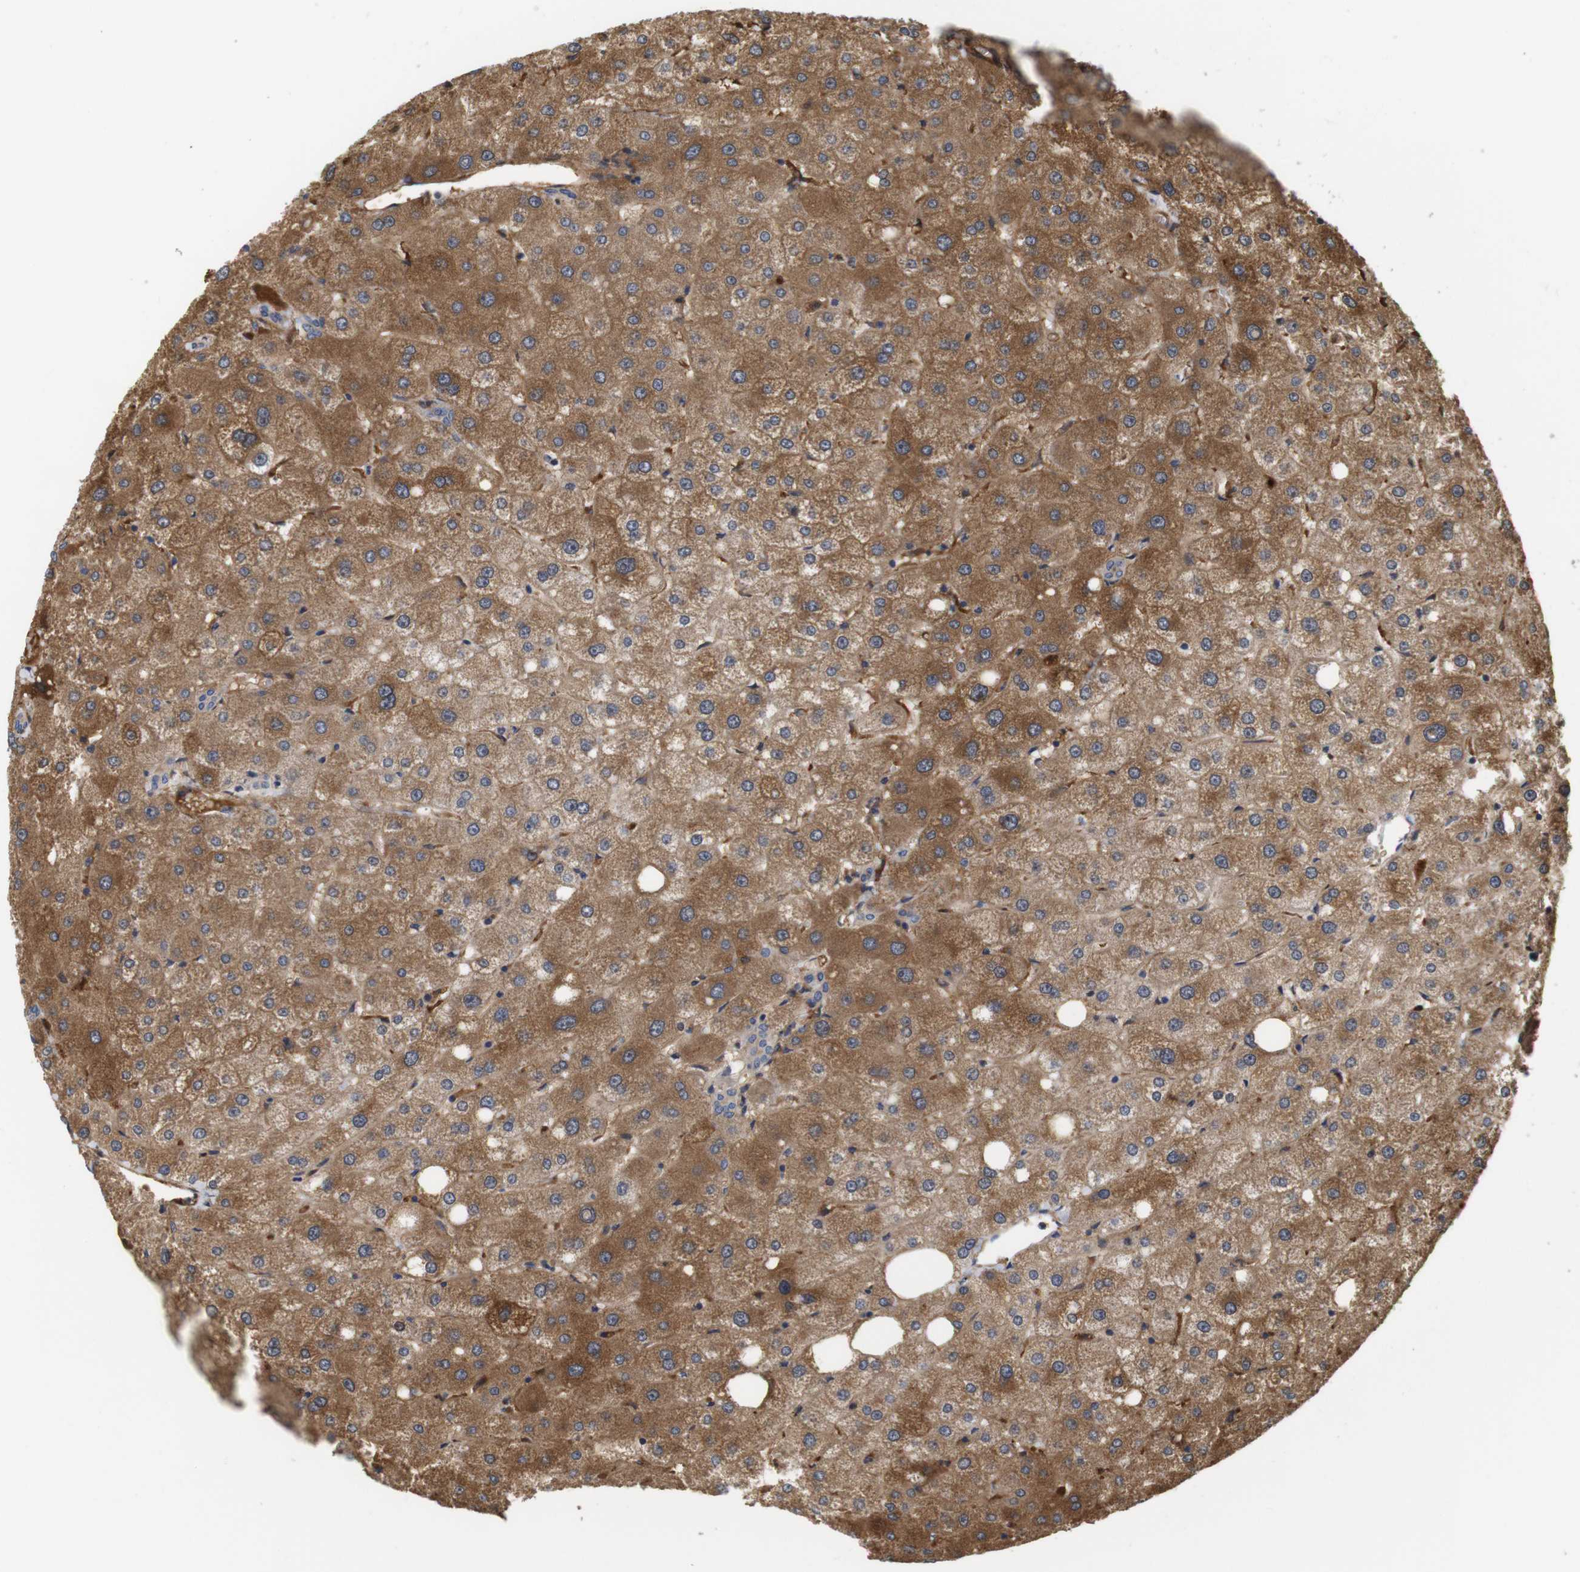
{"staining": {"intensity": "negative", "quantity": "none", "location": "none"}, "tissue": "liver", "cell_type": "Cholangiocytes", "image_type": "normal", "snomed": [{"axis": "morphology", "description": "Normal tissue, NOS"}, {"axis": "topography", "description": "Liver"}], "caption": "Cholangiocytes show no significant staining in benign liver.", "gene": "SPRY3", "patient": {"sex": "male", "age": 73}}